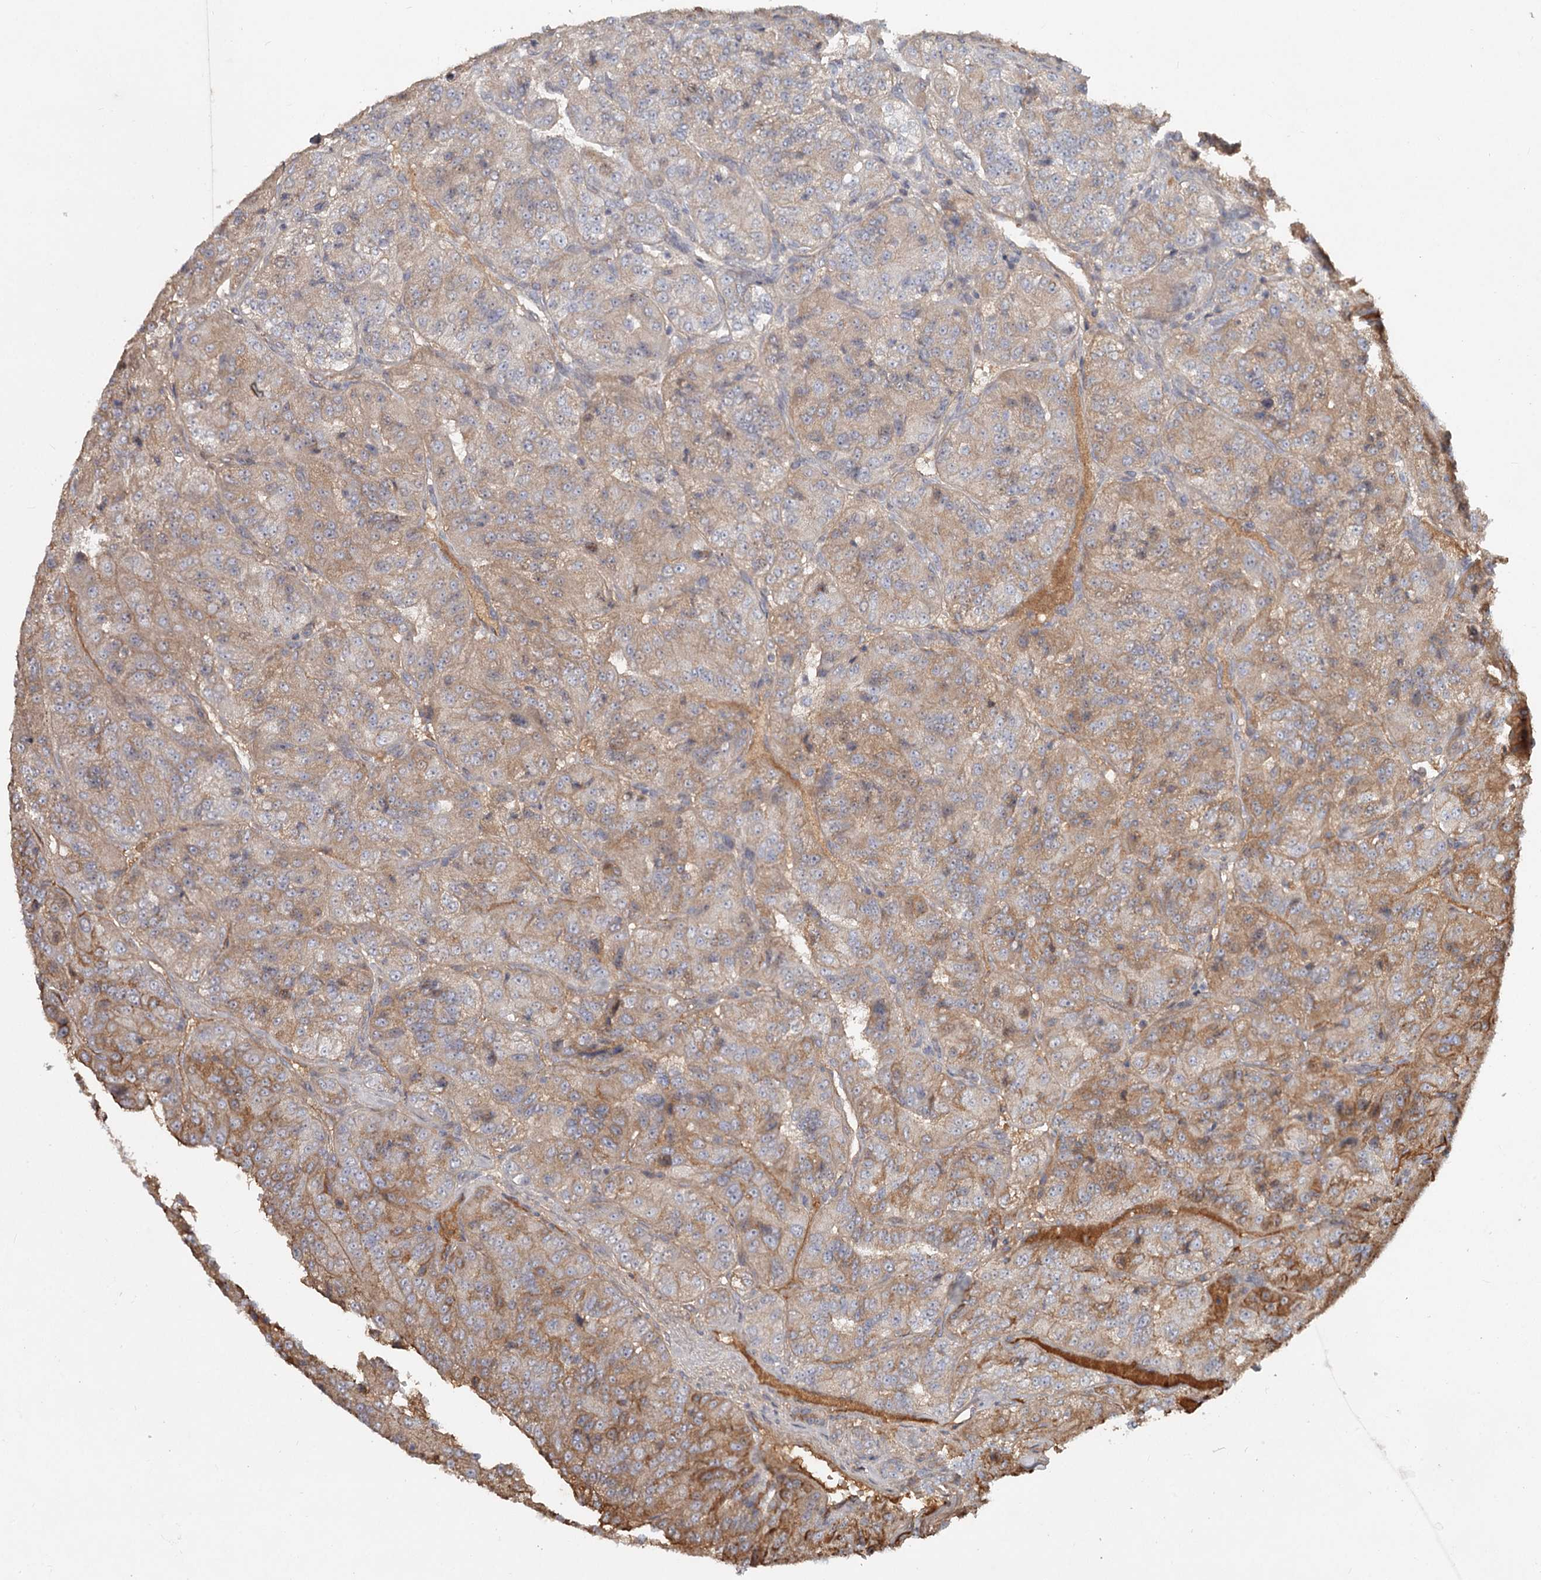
{"staining": {"intensity": "moderate", "quantity": "25%-75%", "location": "cytoplasmic/membranous"}, "tissue": "renal cancer", "cell_type": "Tumor cells", "image_type": "cancer", "snomed": [{"axis": "morphology", "description": "Adenocarcinoma, NOS"}, {"axis": "topography", "description": "Kidney"}], "caption": "A high-resolution photomicrograph shows immunohistochemistry (IHC) staining of renal cancer (adenocarcinoma), which demonstrates moderate cytoplasmic/membranous staining in about 25%-75% of tumor cells.", "gene": "DHRS9", "patient": {"sex": "female", "age": 63}}